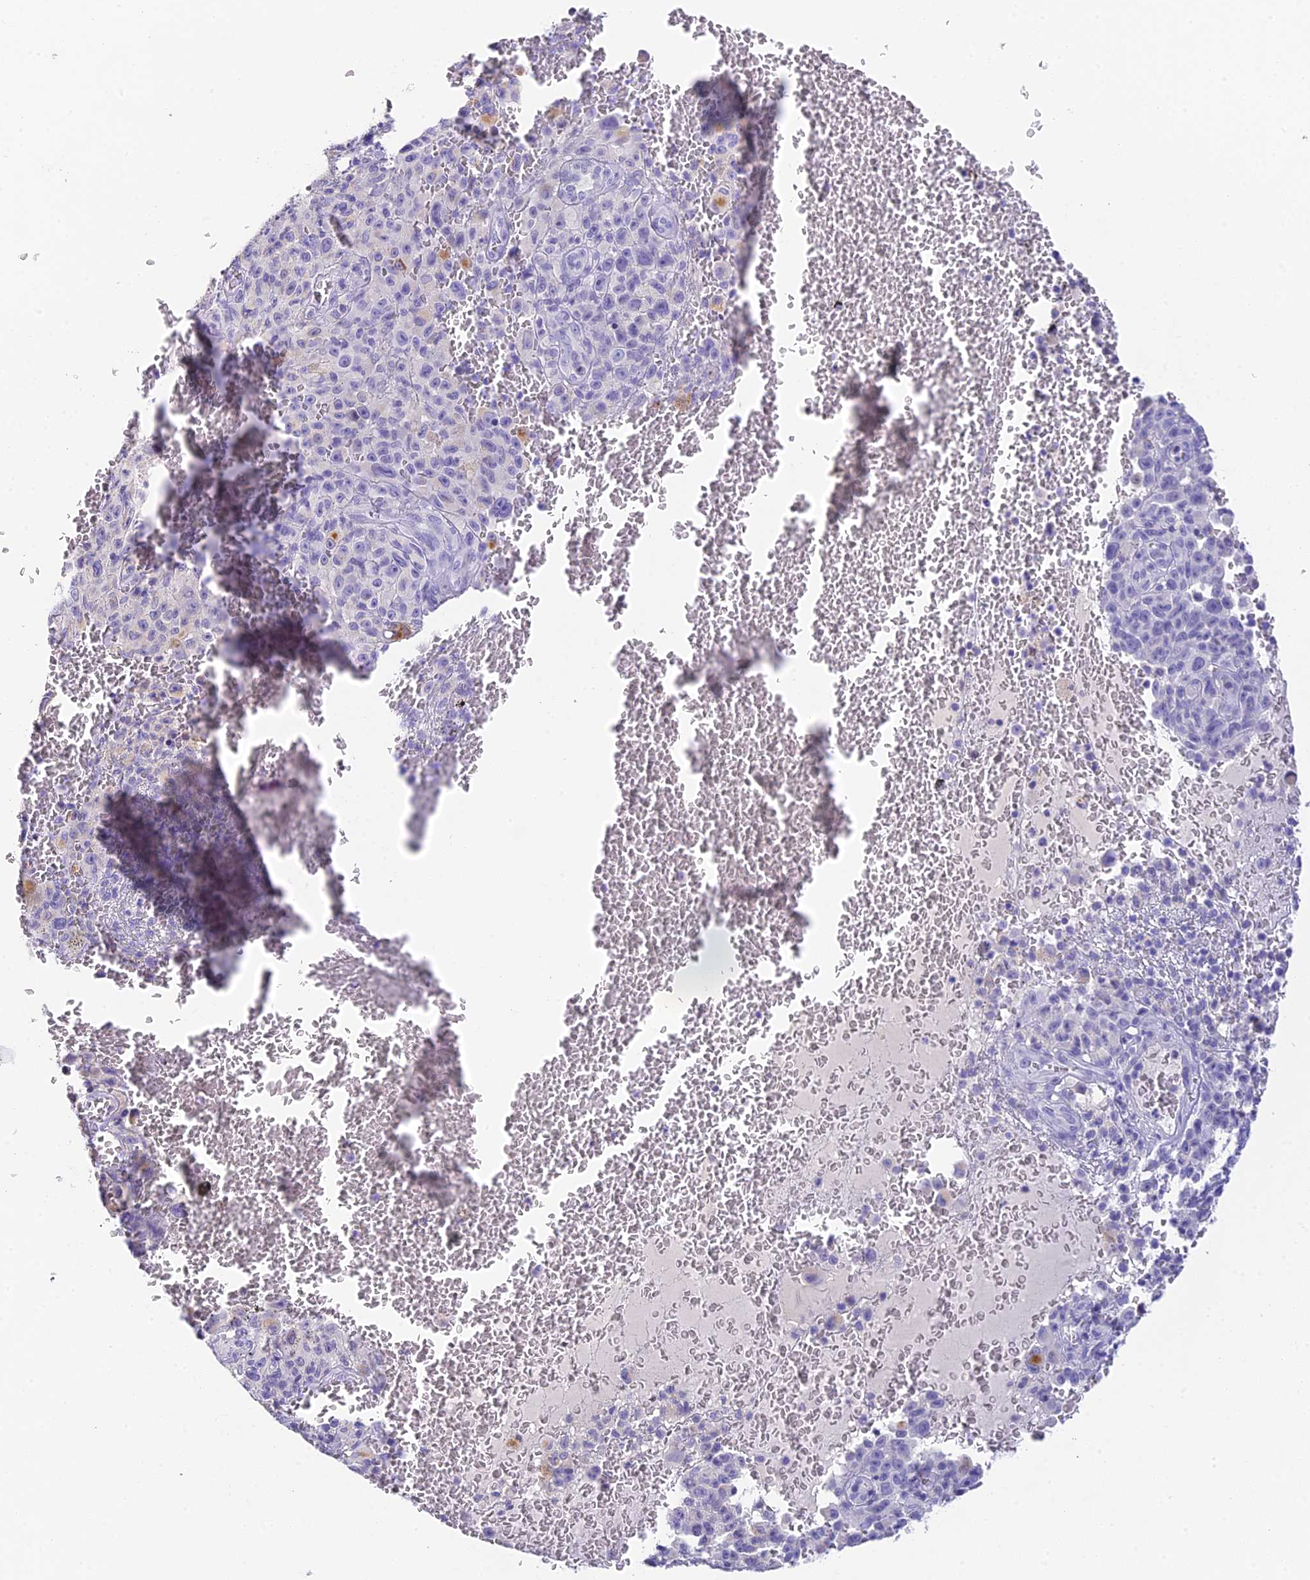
{"staining": {"intensity": "negative", "quantity": "none", "location": "none"}, "tissue": "melanoma", "cell_type": "Tumor cells", "image_type": "cancer", "snomed": [{"axis": "morphology", "description": "Malignant melanoma, NOS"}, {"axis": "topography", "description": "Skin"}], "caption": "DAB immunohistochemical staining of melanoma shows no significant positivity in tumor cells.", "gene": "C12orf29", "patient": {"sex": "female", "age": 82}}